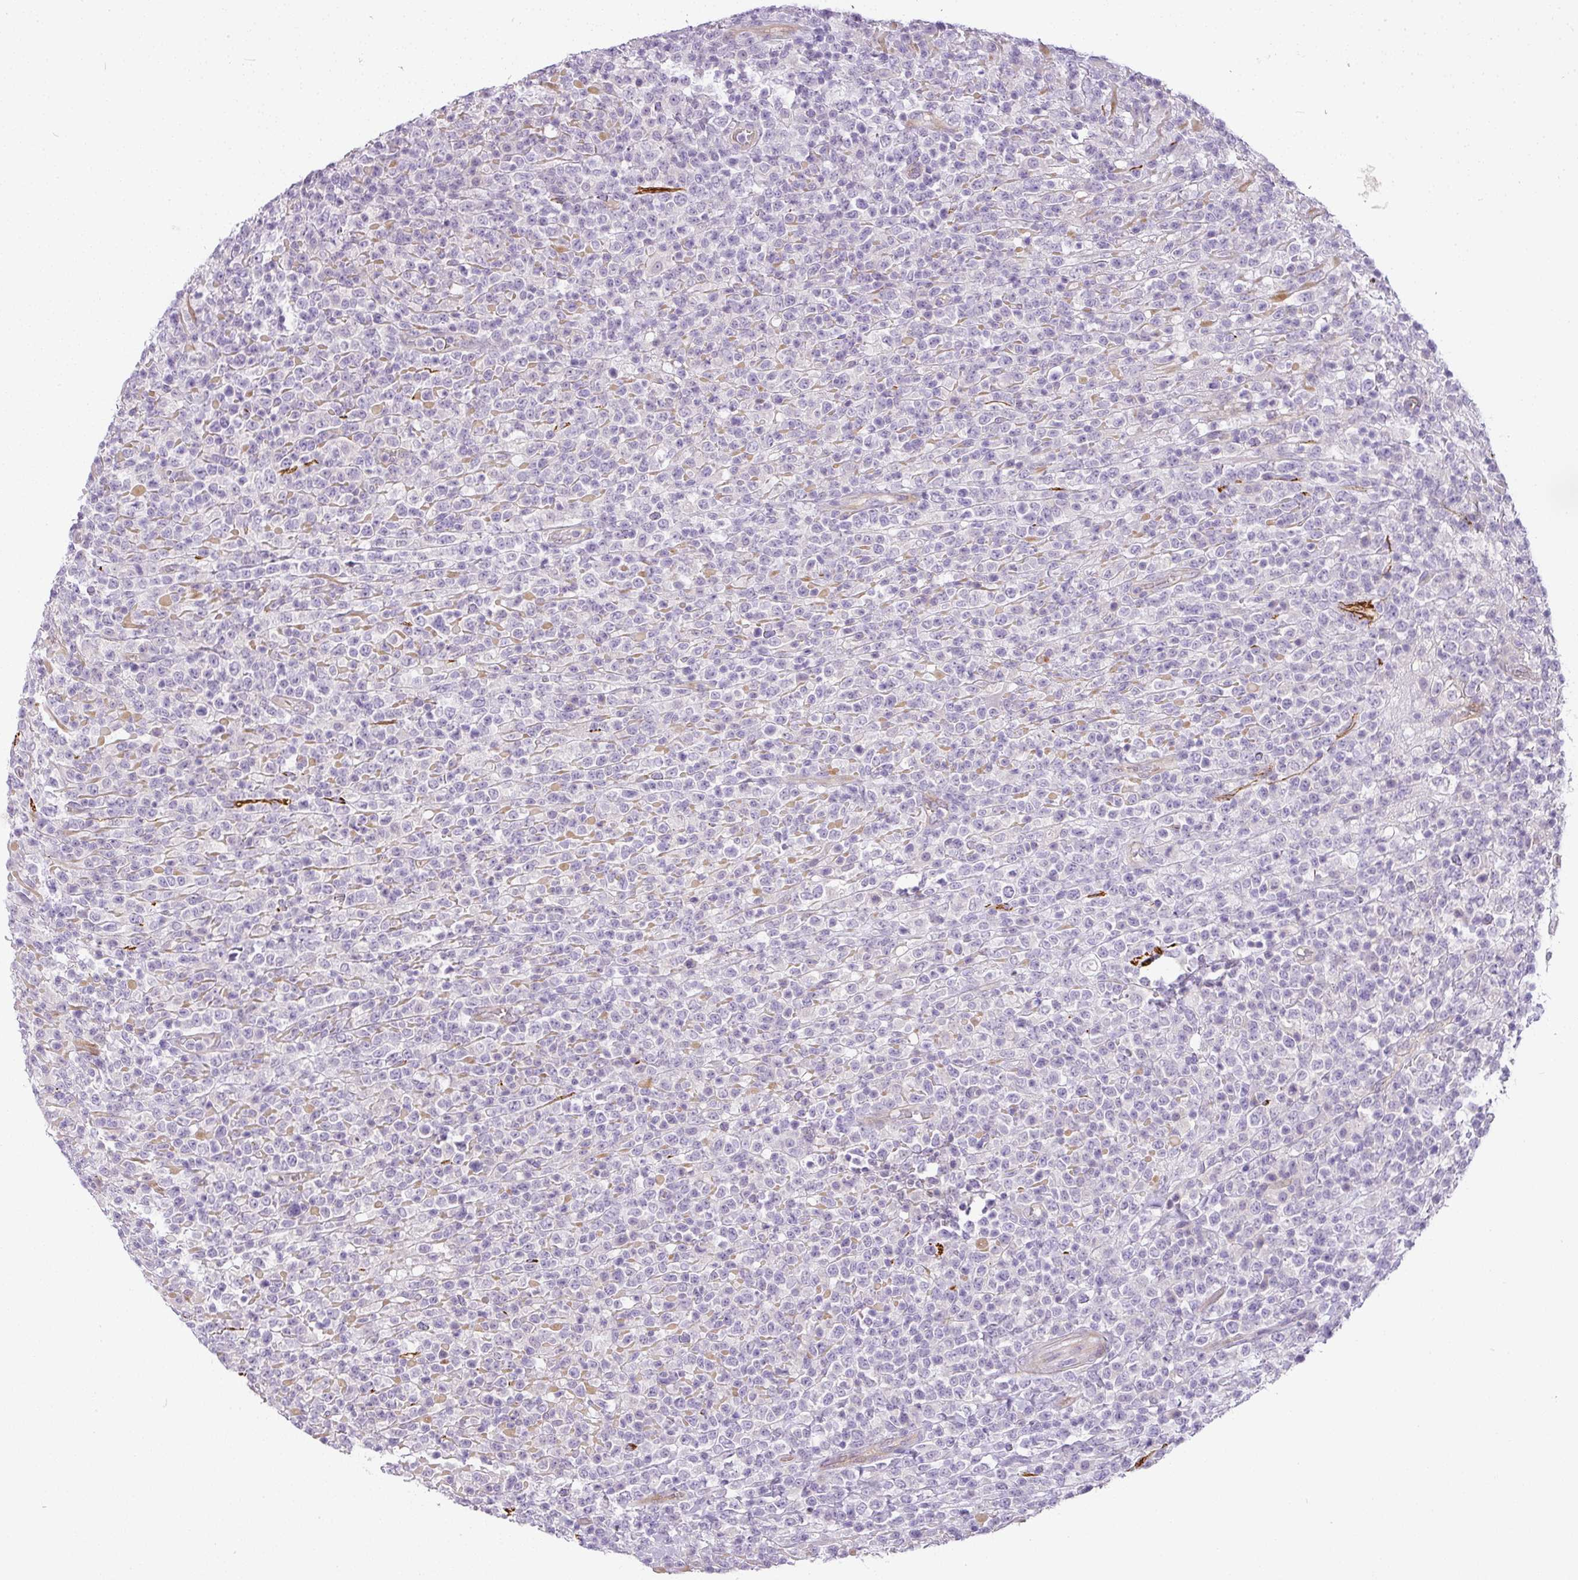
{"staining": {"intensity": "negative", "quantity": "none", "location": "none"}, "tissue": "lymphoma", "cell_type": "Tumor cells", "image_type": "cancer", "snomed": [{"axis": "morphology", "description": "Malignant lymphoma, non-Hodgkin's type, High grade"}, {"axis": "topography", "description": "Colon"}], "caption": "An image of human lymphoma is negative for staining in tumor cells. Brightfield microscopy of immunohistochemistry (IHC) stained with DAB (brown) and hematoxylin (blue), captured at high magnification.", "gene": "RAX2", "patient": {"sex": "female", "age": 53}}